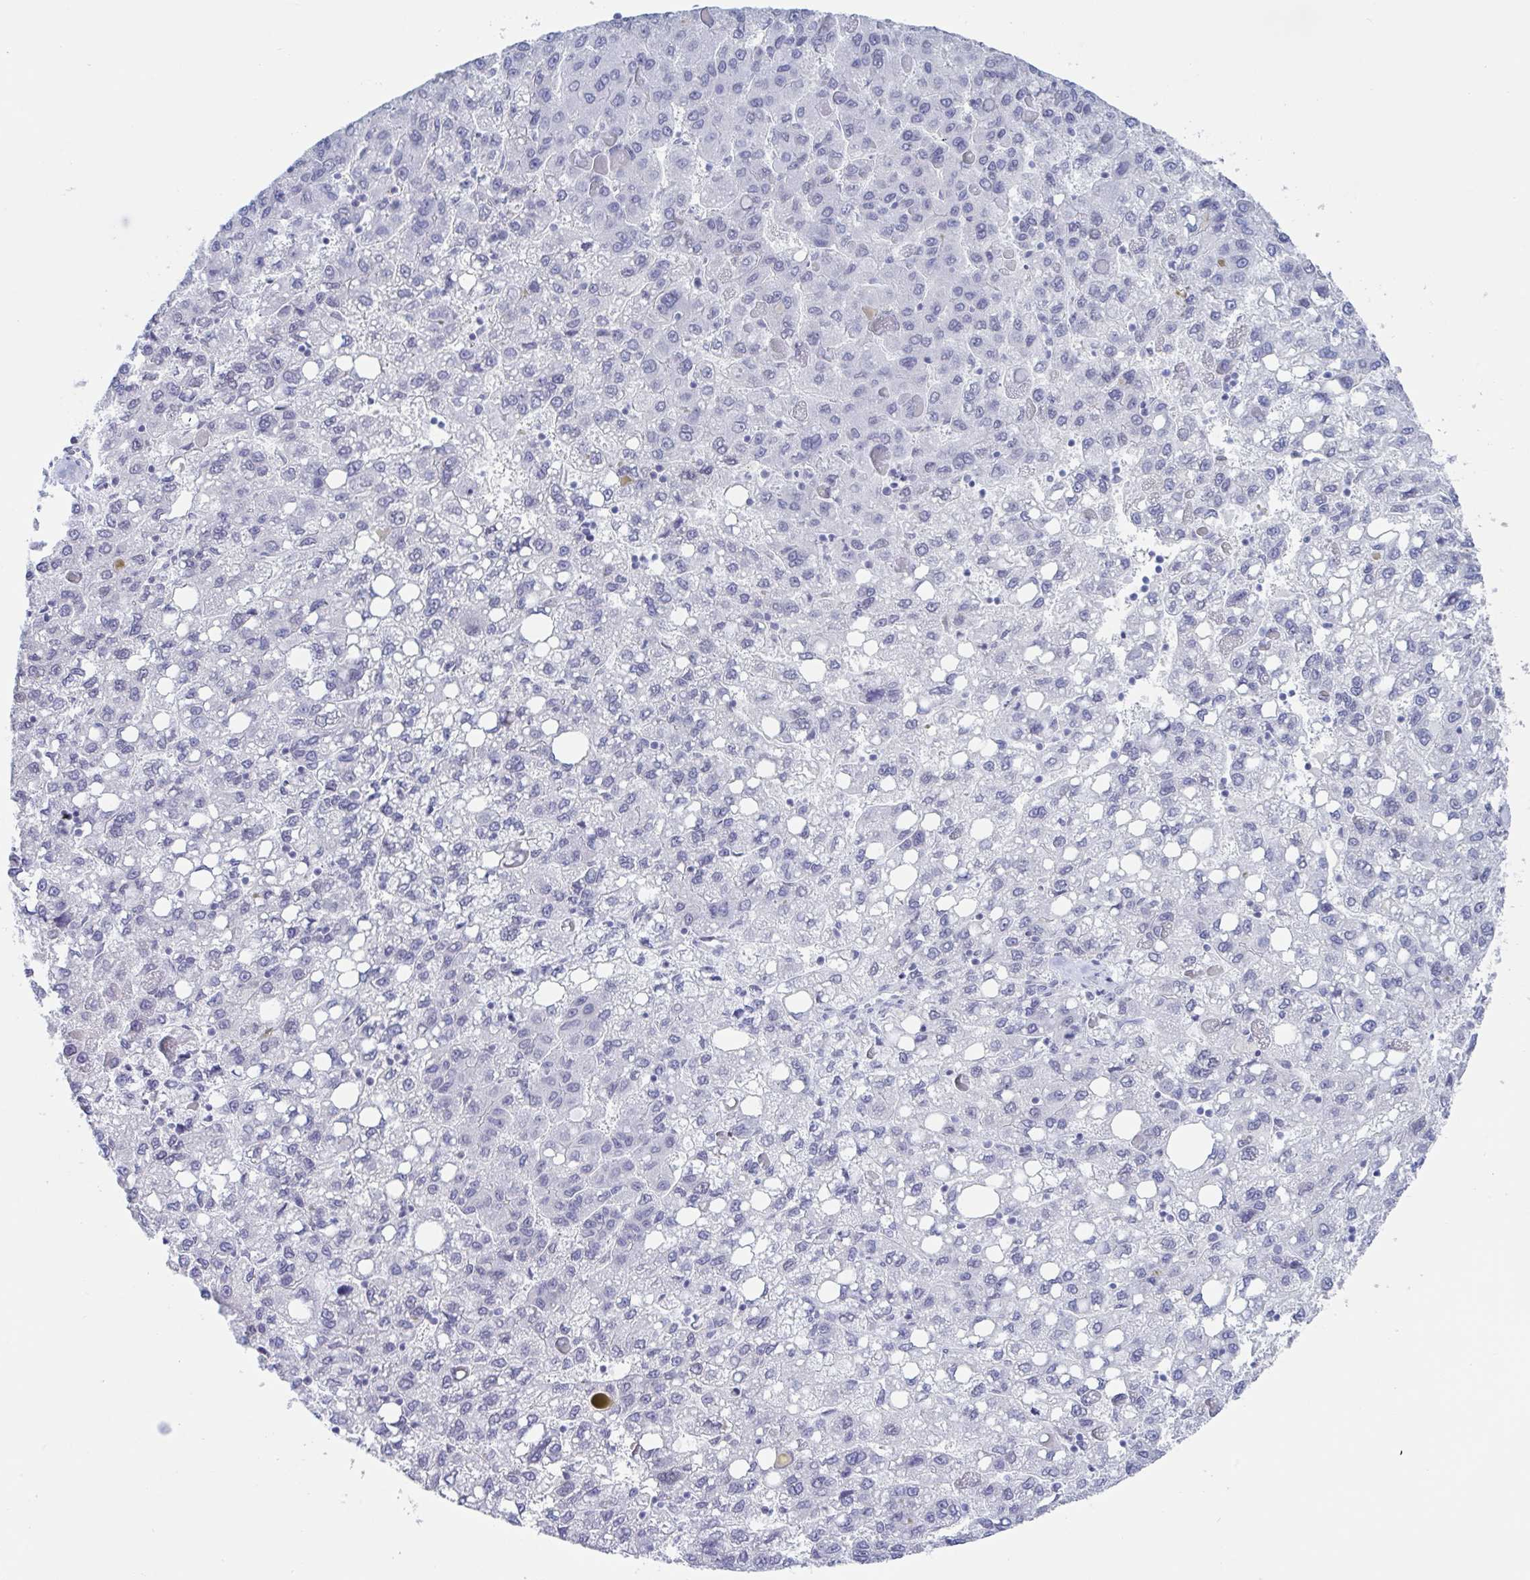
{"staining": {"intensity": "negative", "quantity": "none", "location": "none"}, "tissue": "liver cancer", "cell_type": "Tumor cells", "image_type": "cancer", "snomed": [{"axis": "morphology", "description": "Carcinoma, Hepatocellular, NOS"}, {"axis": "topography", "description": "Liver"}], "caption": "There is no significant expression in tumor cells of liver cancer. (DAB (3,3'-diaminobenzidine) immunohistochemistry with hematoxylin counter stain).", "gene": "CDX4", "patient": {"sex": "female", "age": 82}}